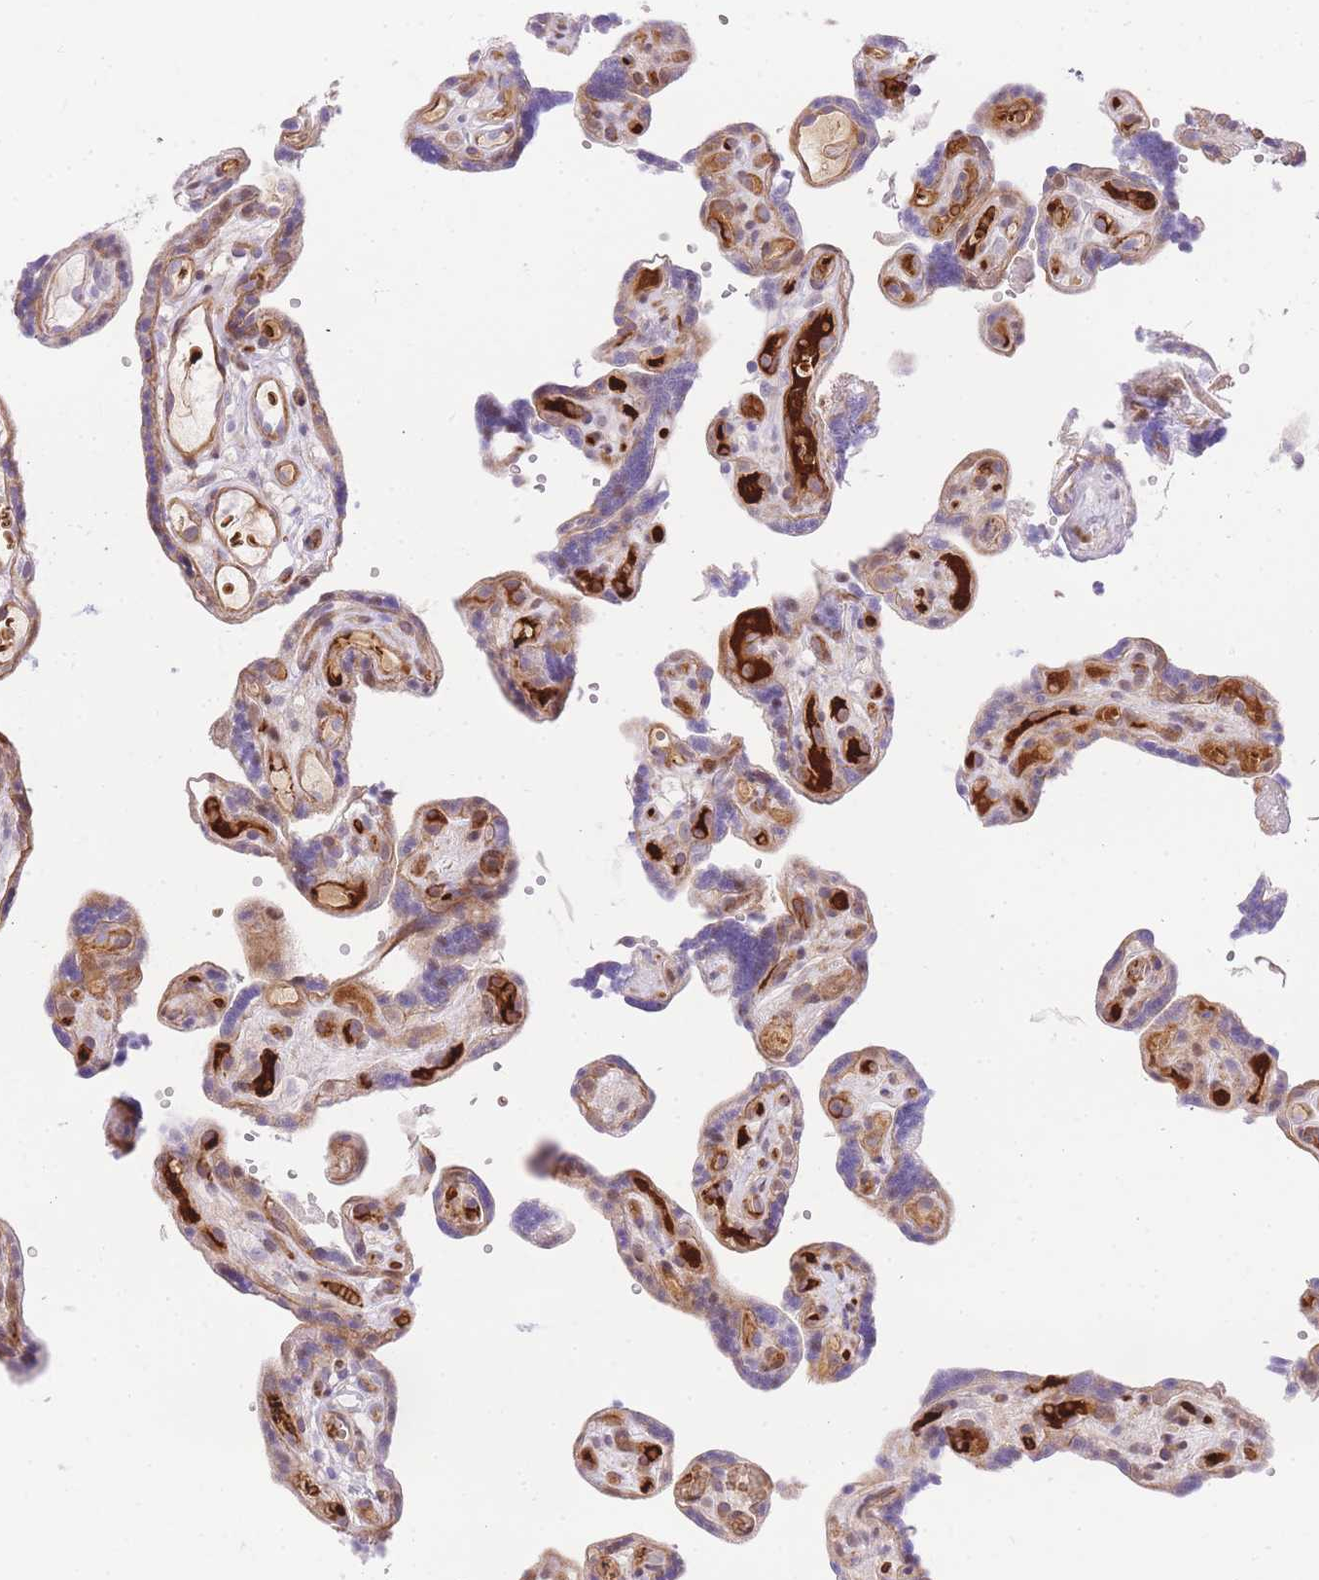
{"staining": {"intensity": "moderate", "quantity": ">75%", "location": "cytoplasmic/membranous"}, "tissue": "placenta", "cell_type": "Decidual cells", "image_type": "normal", "snomed": [{"axis": "morphology", "description": "Normal tissue, NOS"}, {"axis": "topography", "description": "Placenta"}], "caption": "The image shows immunohistochemical staining of unremarkable placenta. There is moderate cytoplasmic/membranous expression is present in approximately >75% of decidual cells. The staining was performed using DAB to visualize the protein expression in brown, while the nuclei were stained in blue with hematoxylin (Magnification: 20x).", "gene": "S100PBP", "patient": {"sex": "female", "age": 30}}